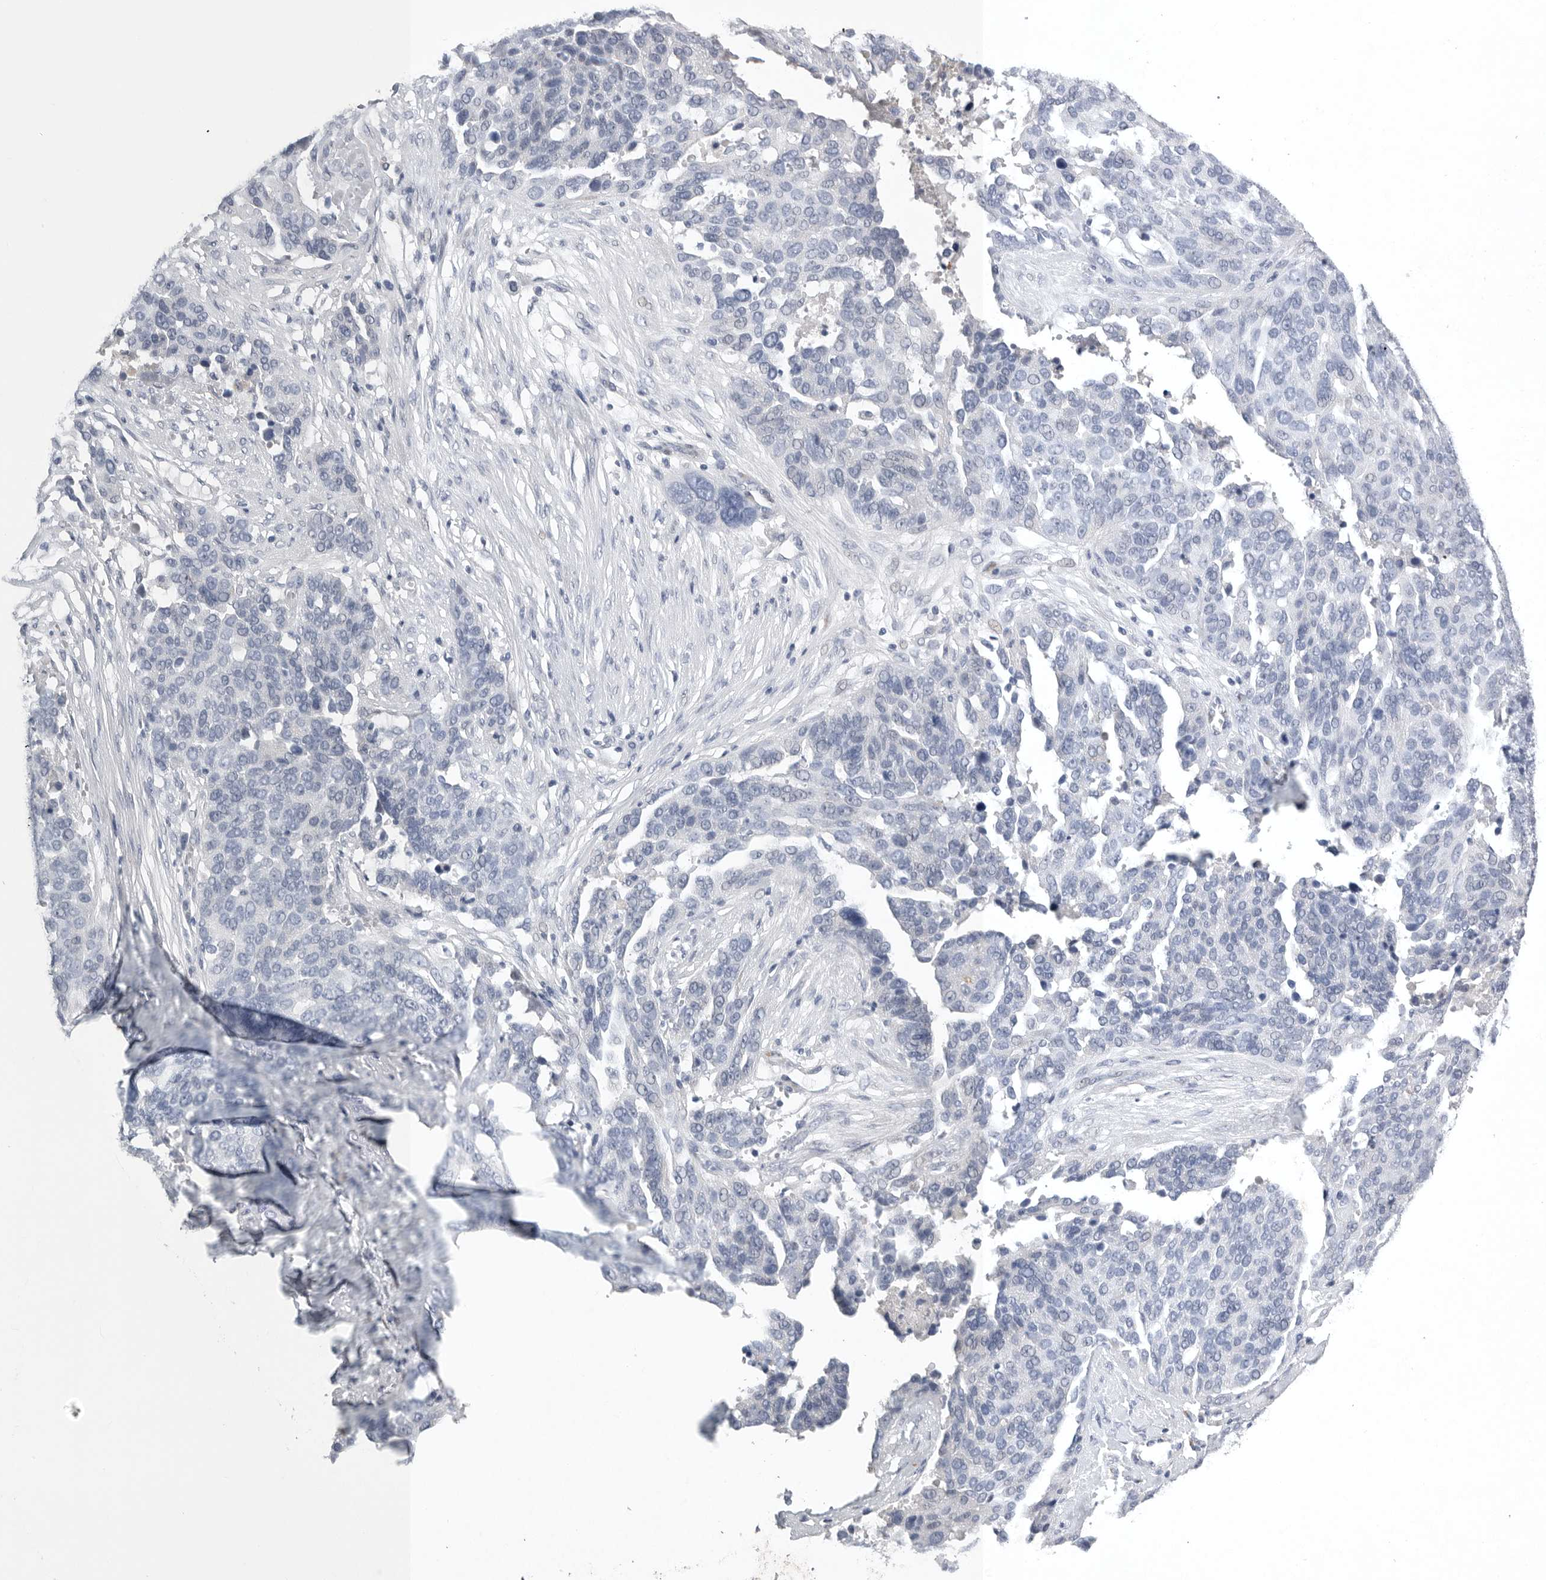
{"staining": {"intensity": "negative", "quantity": "none", "location": "none"}, "tissue": "ovarian cancer", "cell_type": "Tumor cells", "image_type": "cancer", "snomed": [{"axis": "morphology", "description": "Cystadenocarcinoma, serous, NOS"}, {"axis": "topography", "description": "Ovary"}], "caption": "IHC of human ovarian serous cystadenocarcinoma exhibits no positivity in tumor cells.", "gene": "TIMP1", "patient": {"sex": "female", "age": 44}}